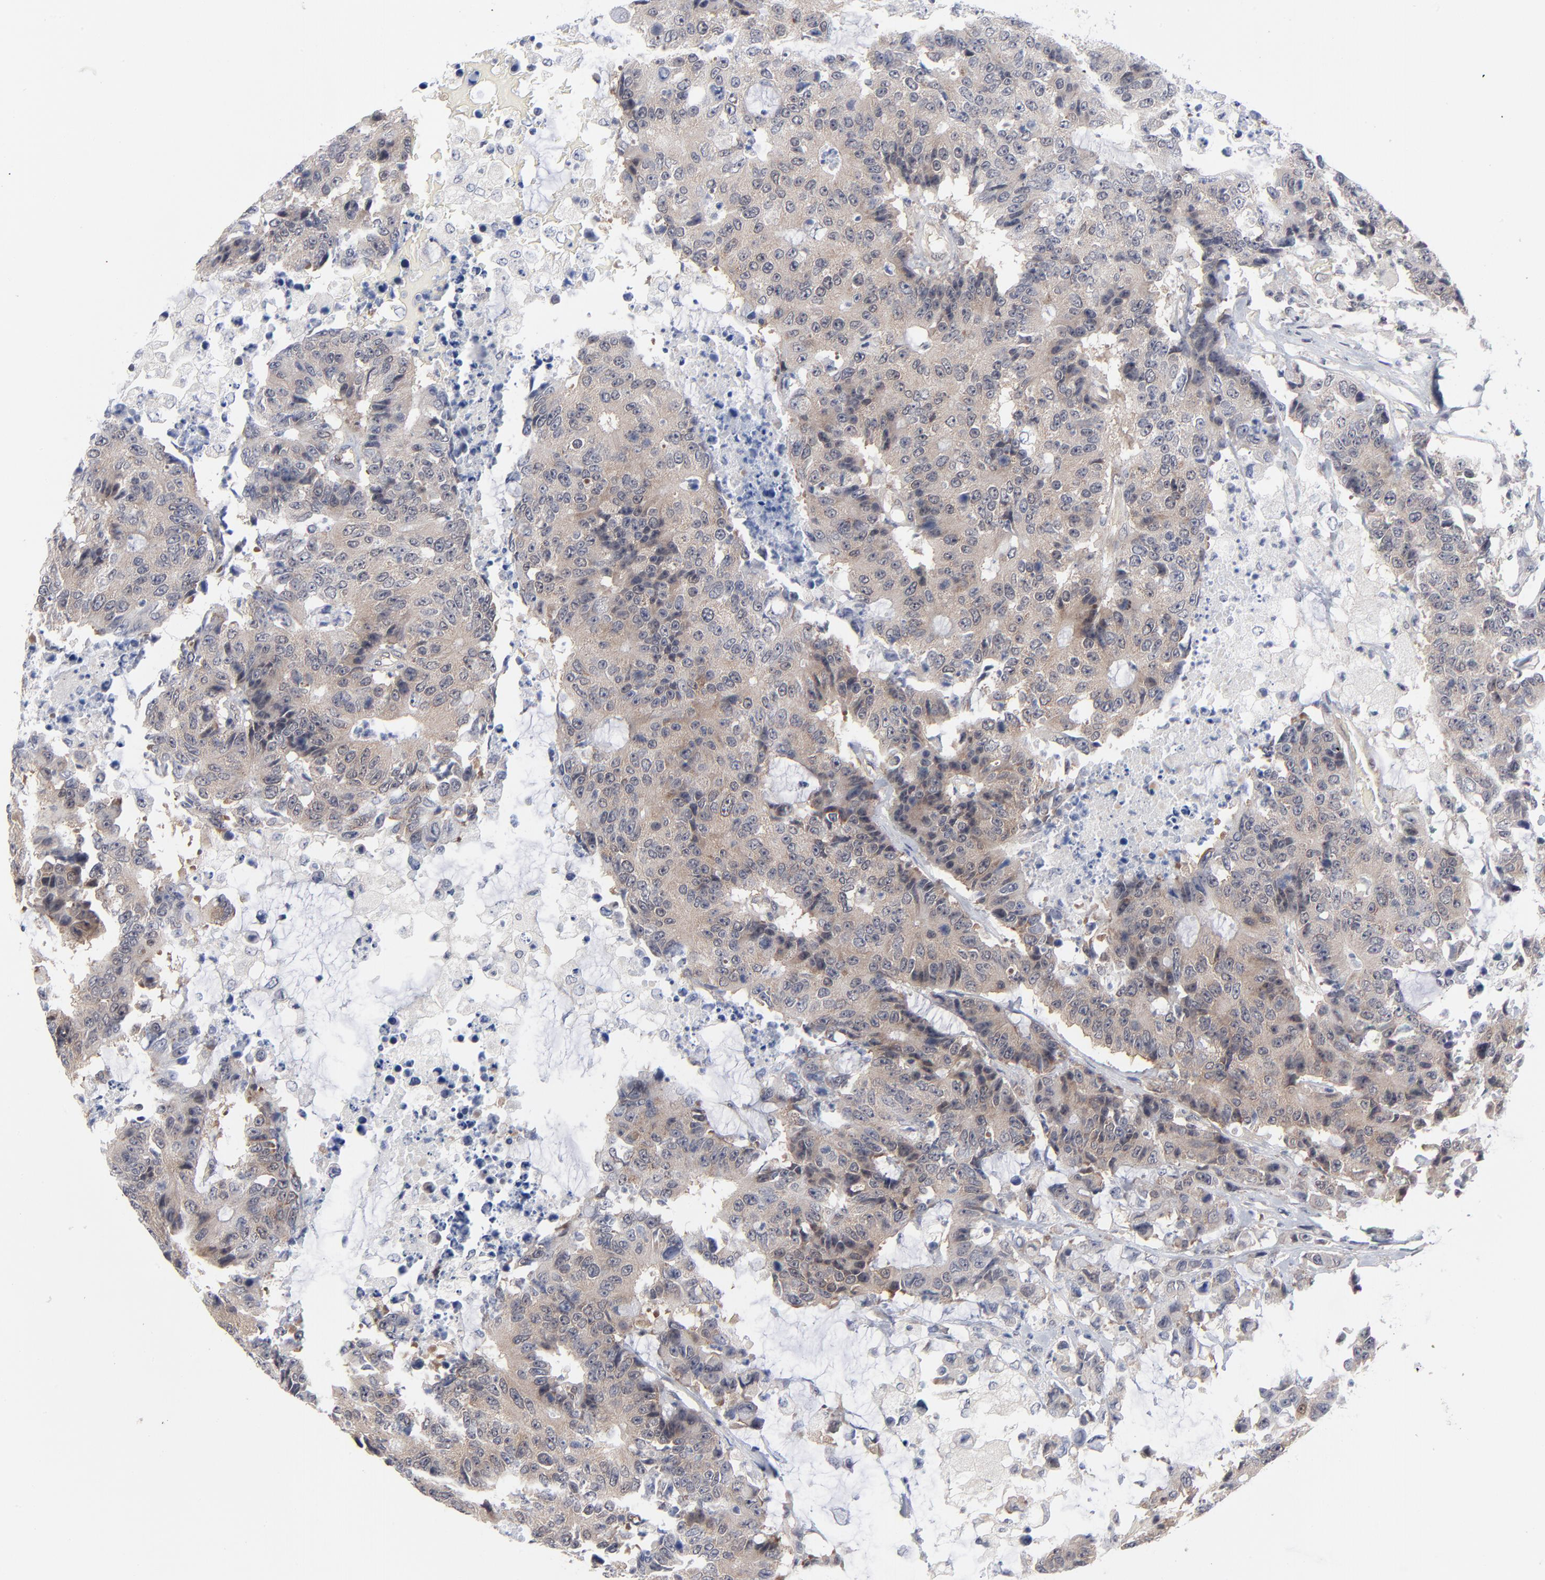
{"staining": {"intensity": "weak", "quantity": "25%-75%", "location": "cytoplasmic/membranous"}, "tissue": "colorectal cancer", "cell_type": "Tumor cells", "image_type": "cancer", "snomed": [{"axis": "morphology", "description": "Adenocarcinoma, NOS"}, {"axis": "topography", "description": "Colon"}], "caption": "Colorectal cancer stained with a brown dye demonstrates weak cytoplasmic/membranous positive positivity in approximately 25%-75% of tumor cells.", "gene": "RPS6KB1", "patient": {"sex": "female", "age": 86}}